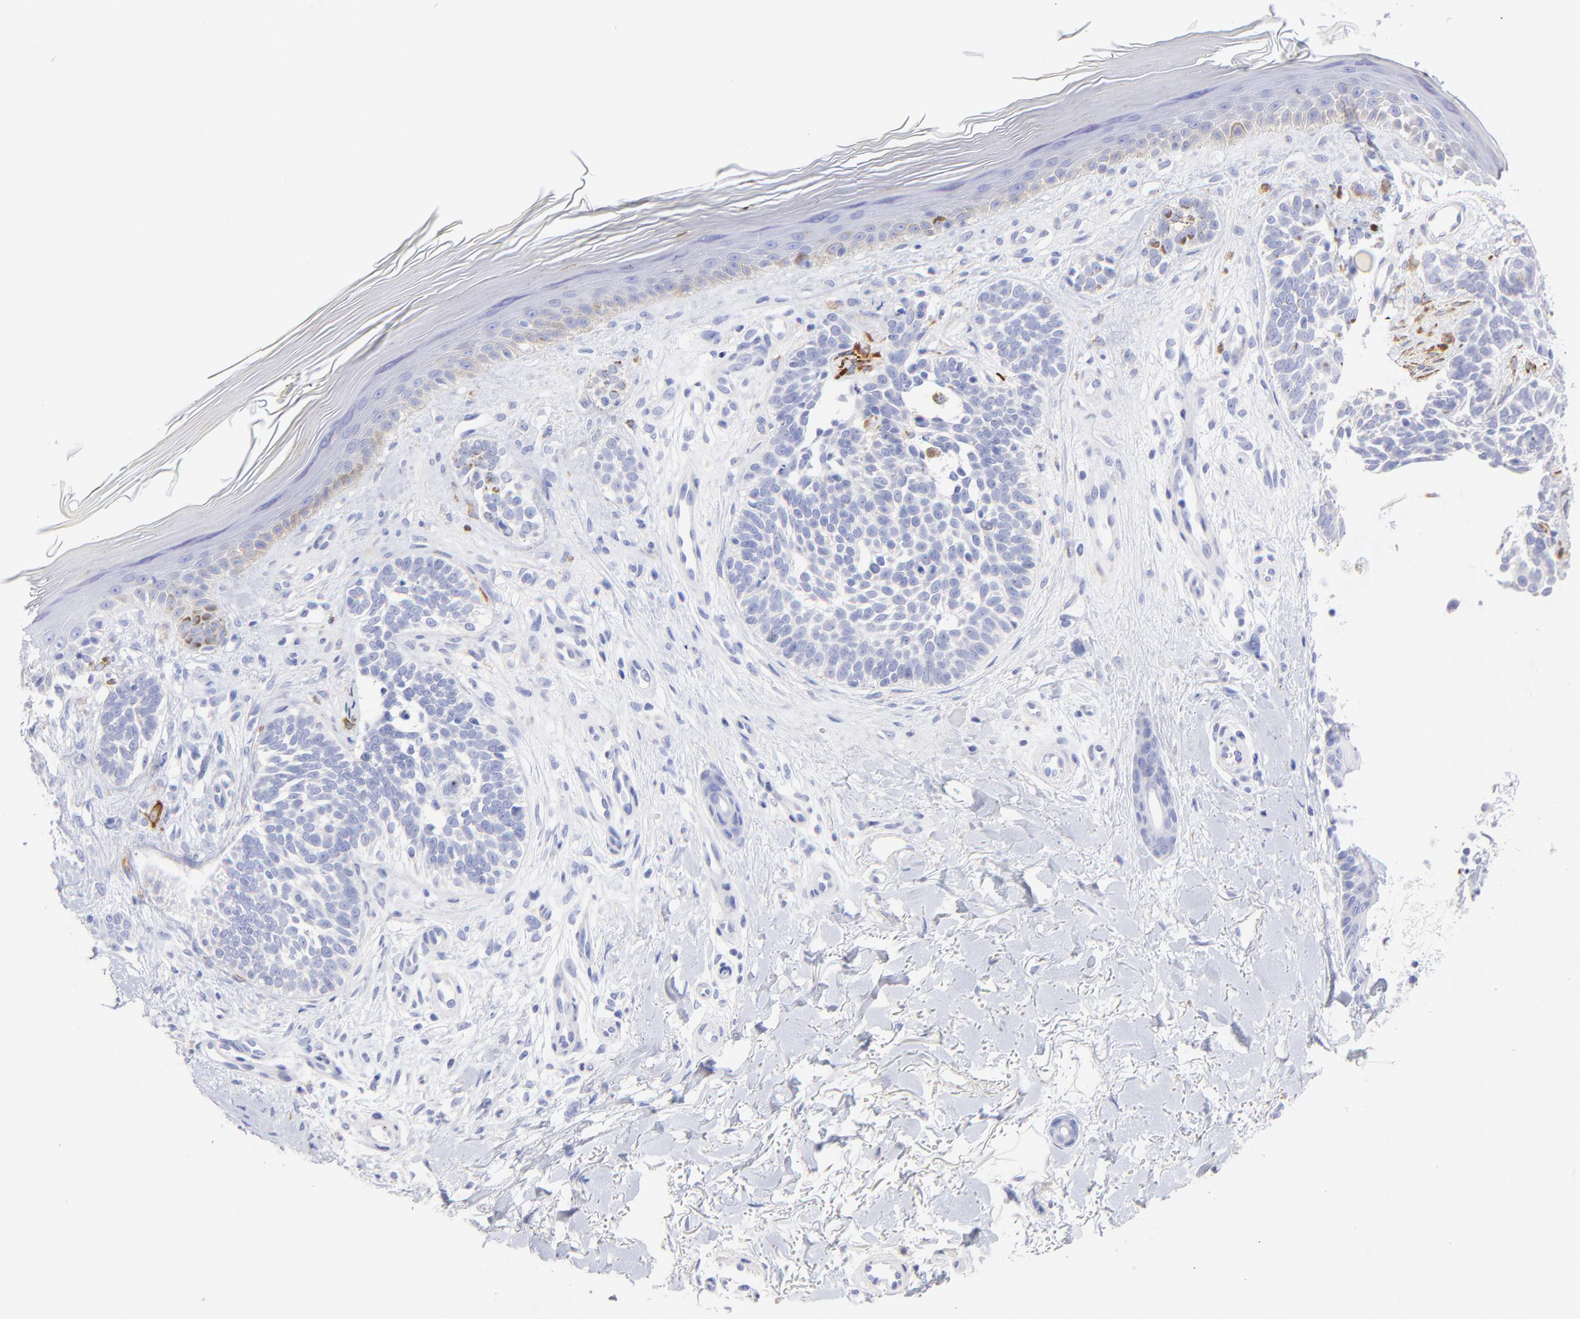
{"staining": {"intensity": "negative", "quantity": "none", "location": "none"}, "tissue": "skin cancer", "cell_type": "Tumor cells", "image_type": "cancer", "snomed": [{"axis": "morphology", "description": "Normal tissue, NOS"}, {"axis": "morphology", "description": "Basal cell carcinoma"}, {"axis": "topography", "description": "Skin"}], "caption": "An IHC image of skin basal cell carcinoma is shown. There is no staining in tumor cells of skin basal cell carcinoma.", "gene": "C1QTNF6", "patient": {"sex": "female", "age": 58}}